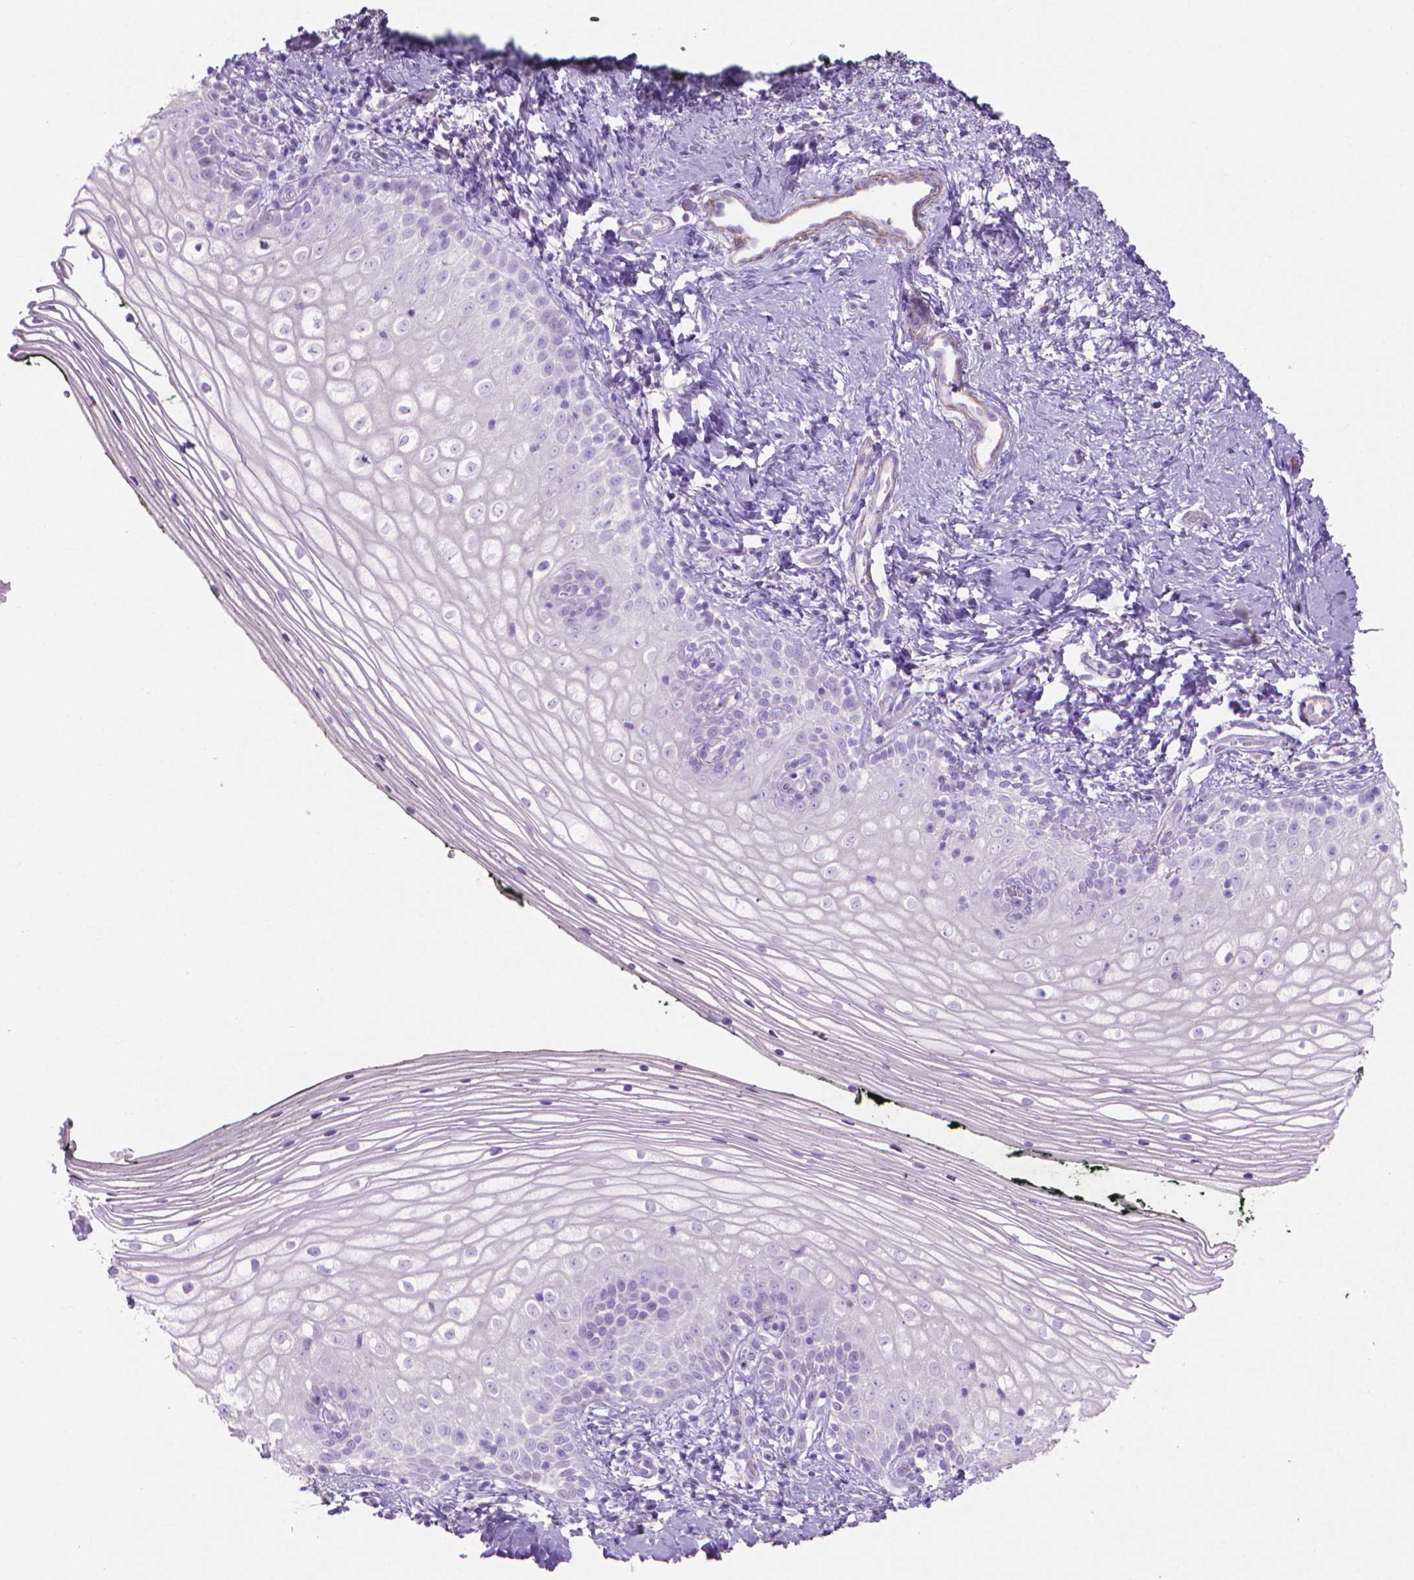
{"staining": {"intensity": "negative", "quantity": "none", "location": "none"}, "tissue": "vagina", "cell_type": "Squamous epithelial cells", "image_type": "normal", "snomed": [{"axis": "morphology", "description": "Normal tissue, NOS"}, {"axis": "topography", "description": "Vagina"}], "caption": "Immunohistochemistry (IHC) histopathology image of normal human vagina stained for a protein (brown), which reveals no positivity in squamous epithelial cells.", "gene": "AQP10", "patient": {"sex": "female", "age": 47}}